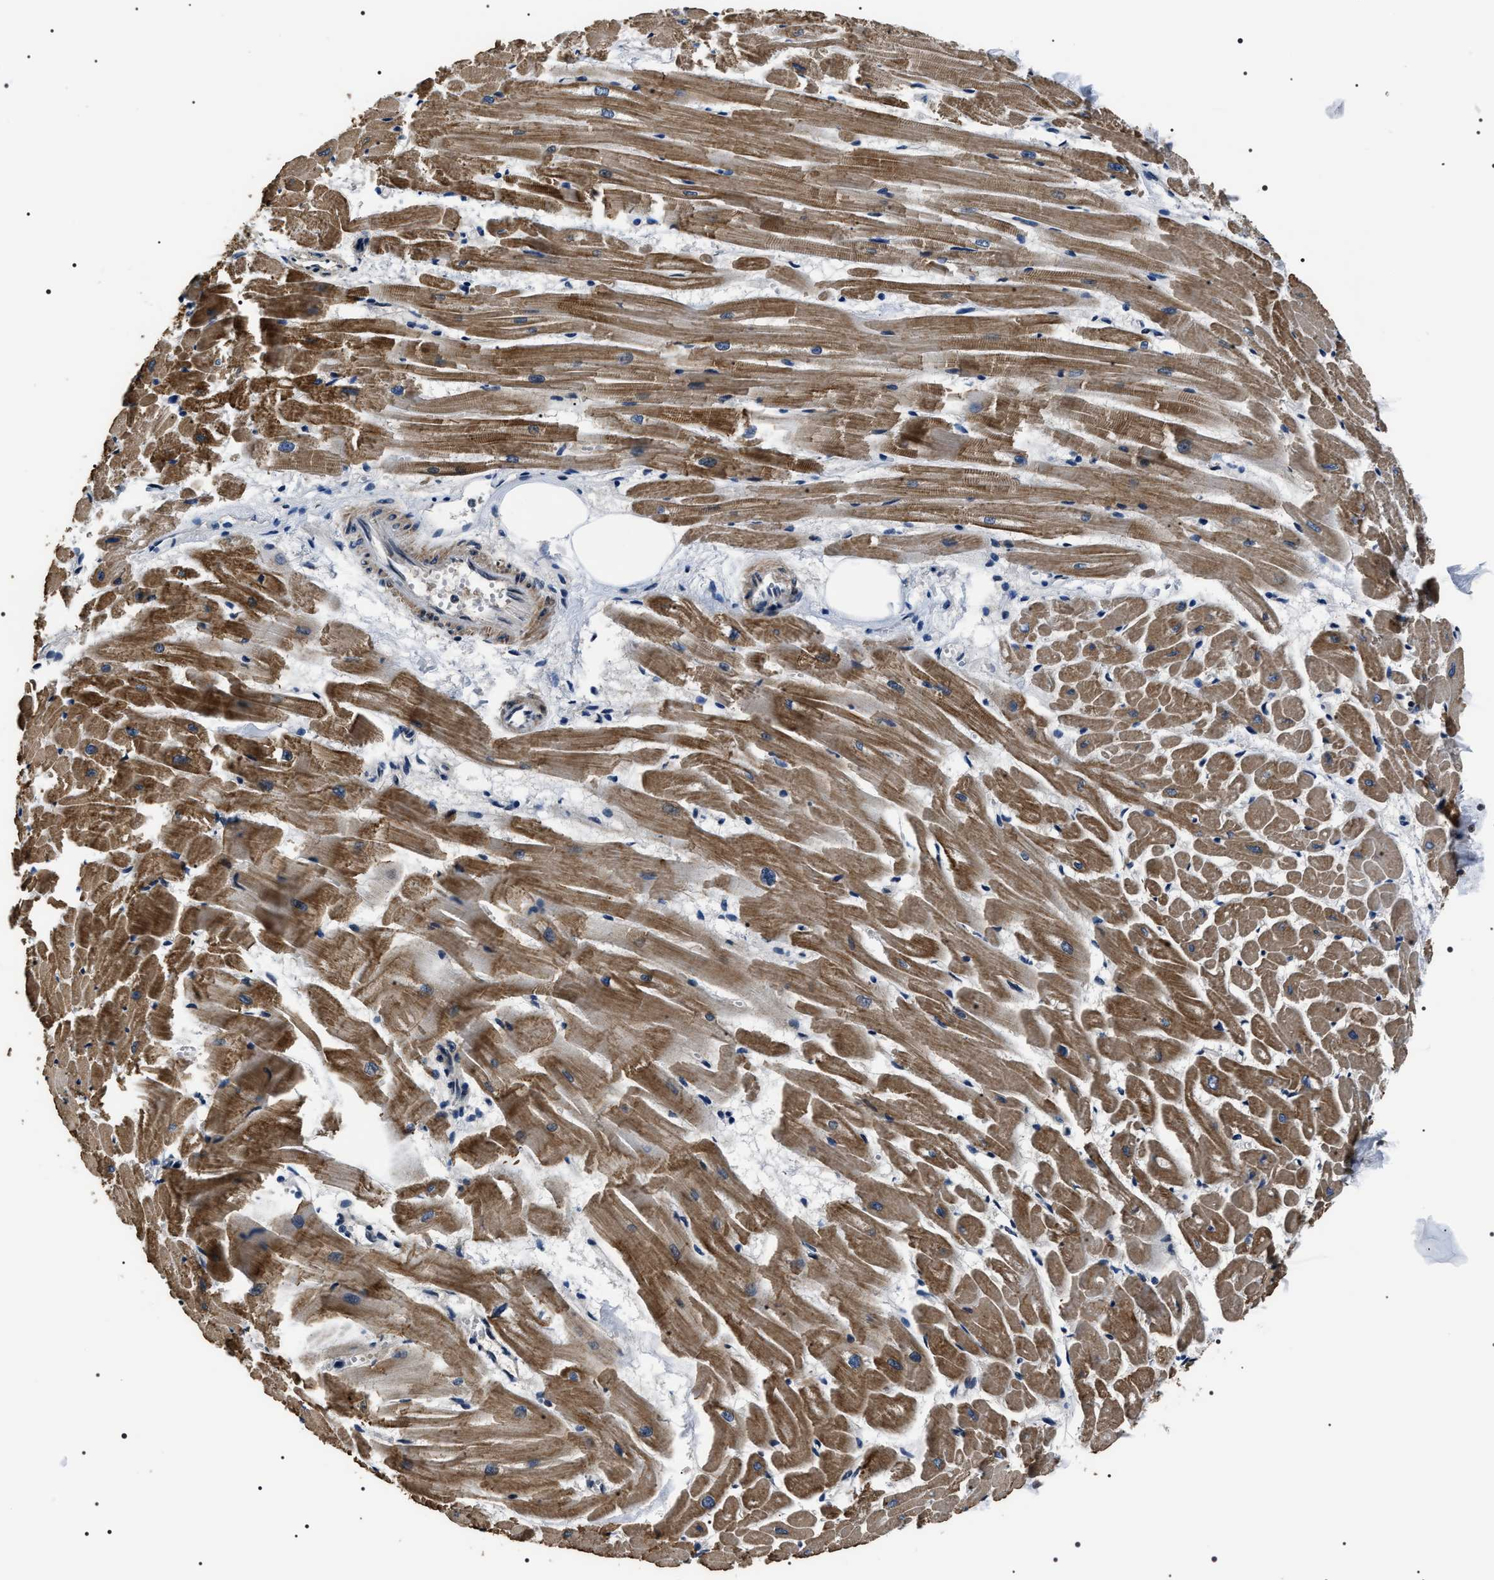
{"staining": {"intensity": "moderate", "quantity": ">75%", "location": "cytoplasmic/membranous"}, "tissue": "heart muscle", "cell_type": "Cardiomyocytes", "image_type": "normal", "snomed": [{"axis": "morphology", "description": "Normal tissue, NOS"}, {"axis": "topography", "description": "Heart"}], "caption": "The micrograph exhibits a brown stain indicating the presence of a protein in the cytoplasmic/membranous of cardiomyocytes in heart muscle. (Stains: DAB (3,3'-diaminobenzidine) in brown, nuclei in blue, Microscopy: brightfield microscopy at high magnification).", "gene": "SIPA1", "patient": {"sex": "female", "age": 19}}